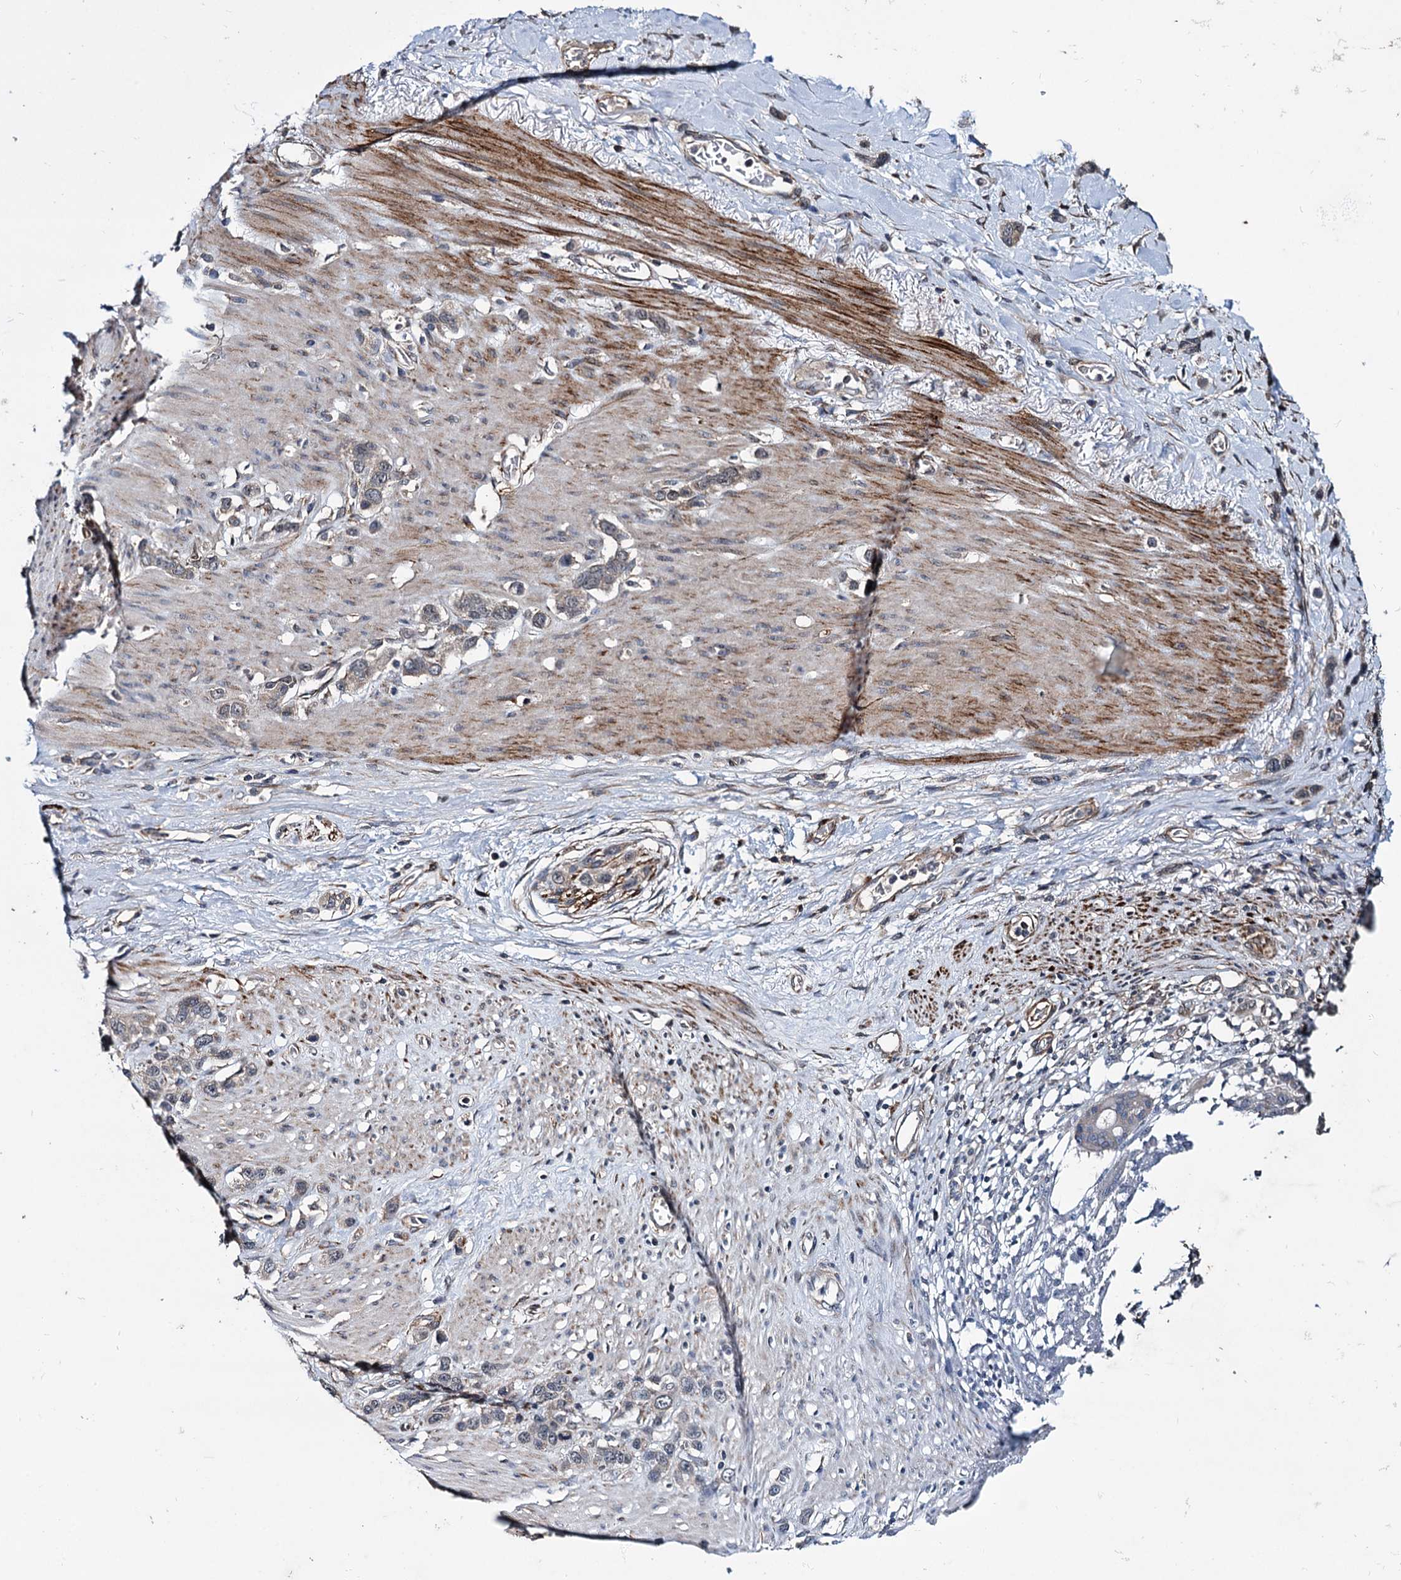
{"staining": {"intensity": "negative", "quantity": "none", "location": "none"}, "tissue": "stomach cancer", "cell_type": "Tumor cells", "image_type": "cancer", "snomed": [{"axis": "morphology", "description": "Adenocarcinoma, NOS"}, {"axis": "morphology", "description": "Adenocarcinoma, High grade"}, {"axis": "topography", "description": "Stomach, upper"}, {"axis": "topography", "description": "Stomach, lower"}], "caption": "Immunohistochemistry histopathology image of neoplastic tissue: human stomach cancer stained with DAB (3,3'-diaminobenzidine) reveals no significant protein positivity in tumor cells. (DAB immunohistochemistry, high magnification).", "gene": "ARHGAP42", "patient": {"sex": "female", "age": 65}}